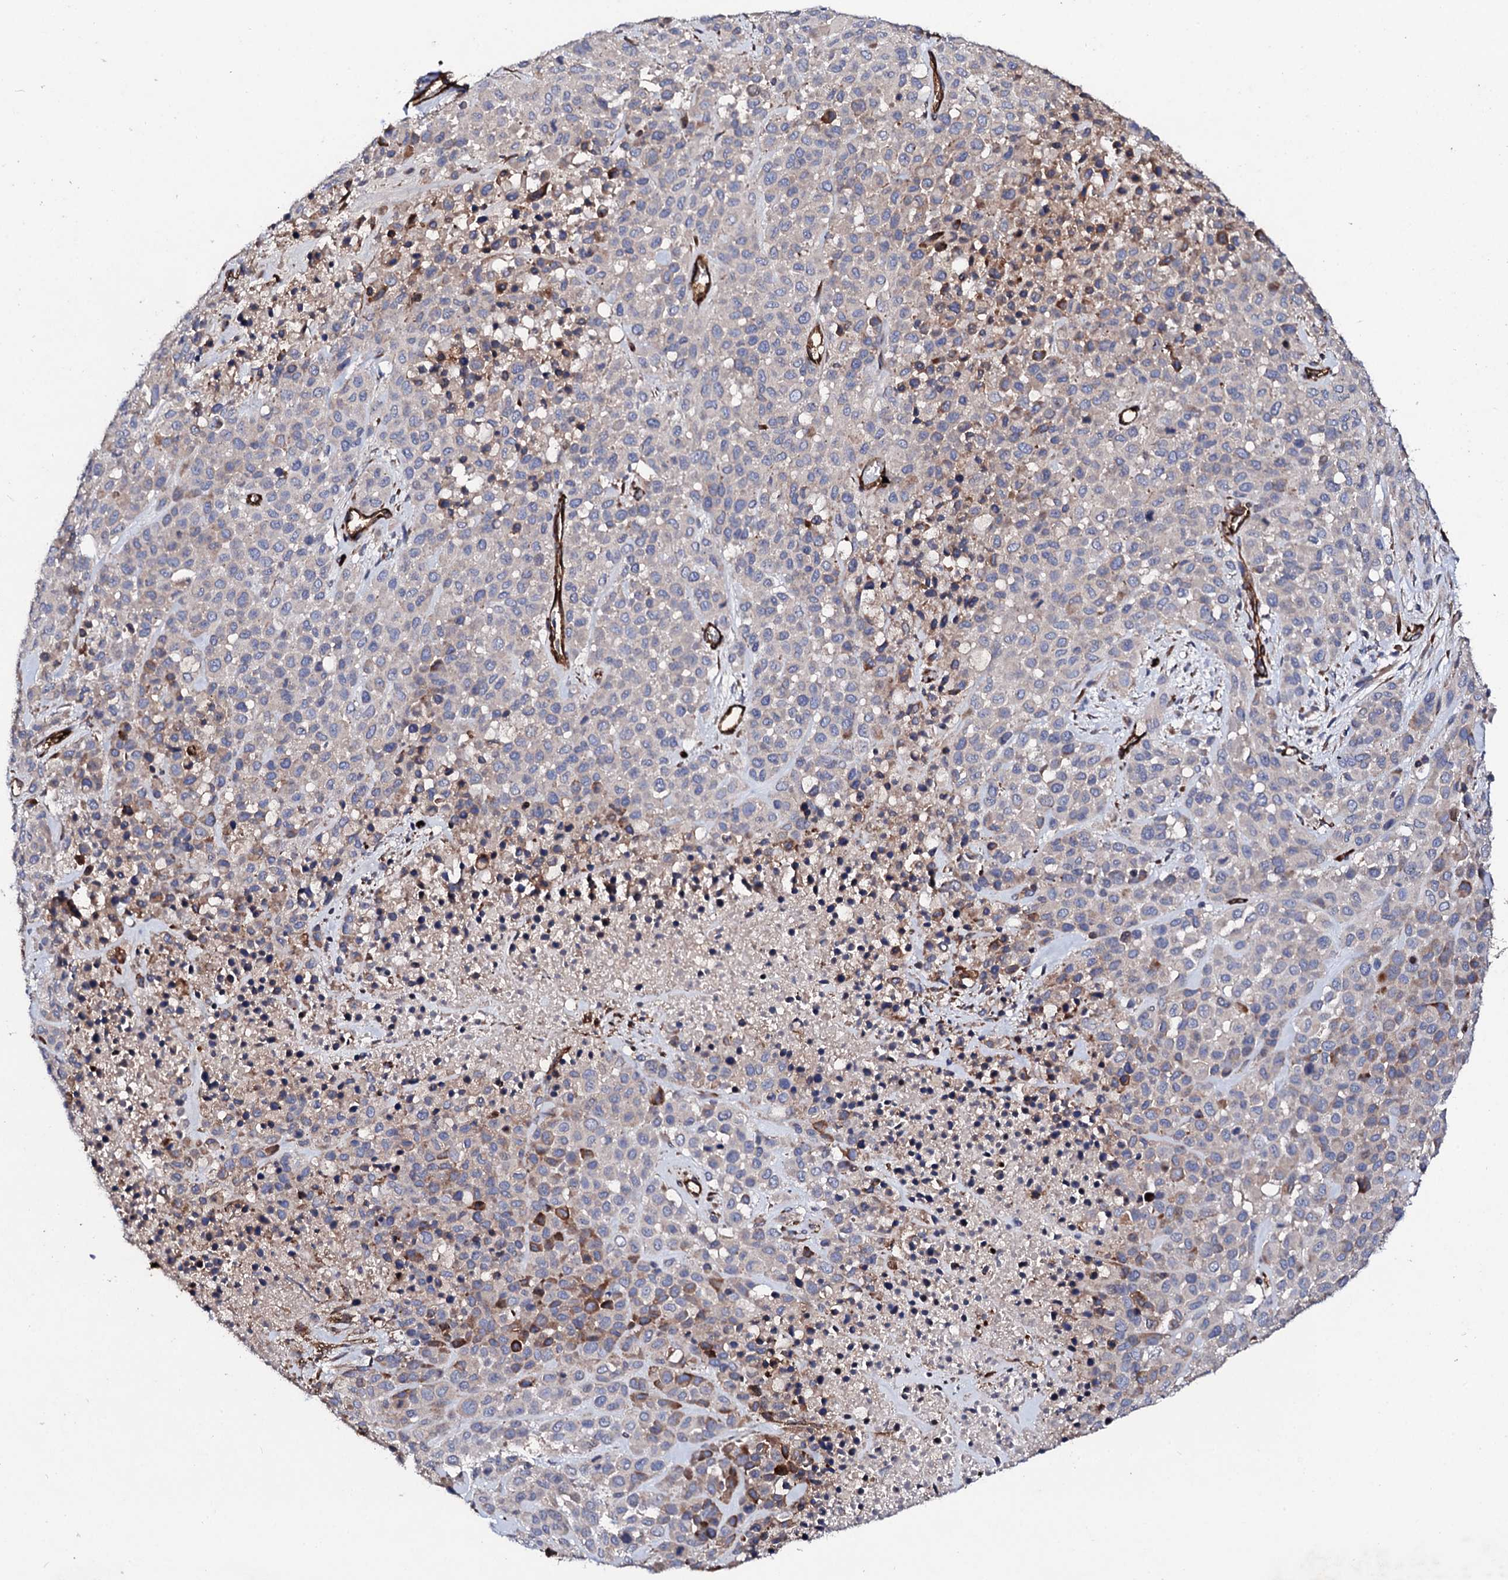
{"staining": {"intensity": "moderate", "quantity": "<25%", "location": "cytoplasmic/membranous"}, "tissue": "melanoma", "cell_type": "Tumor cells", "image_type": "cancer", "snomed": [{"axis": "morphology", "description": "Malignant melanoma, Metastatic site"}, {"axis": "topography", "description": "Skin"}], "caption": "This micrograph exhibits malignant melanoma (metastatic site) stained with immunohistochemistry to label a protein in brown. The cytoplasmic/membranous of tumor cells show moderate positivity for the protein. Nuclei are counter-stained blue.", "gene": "DBX1", "patient": {"sex": "female", "age": 81}}